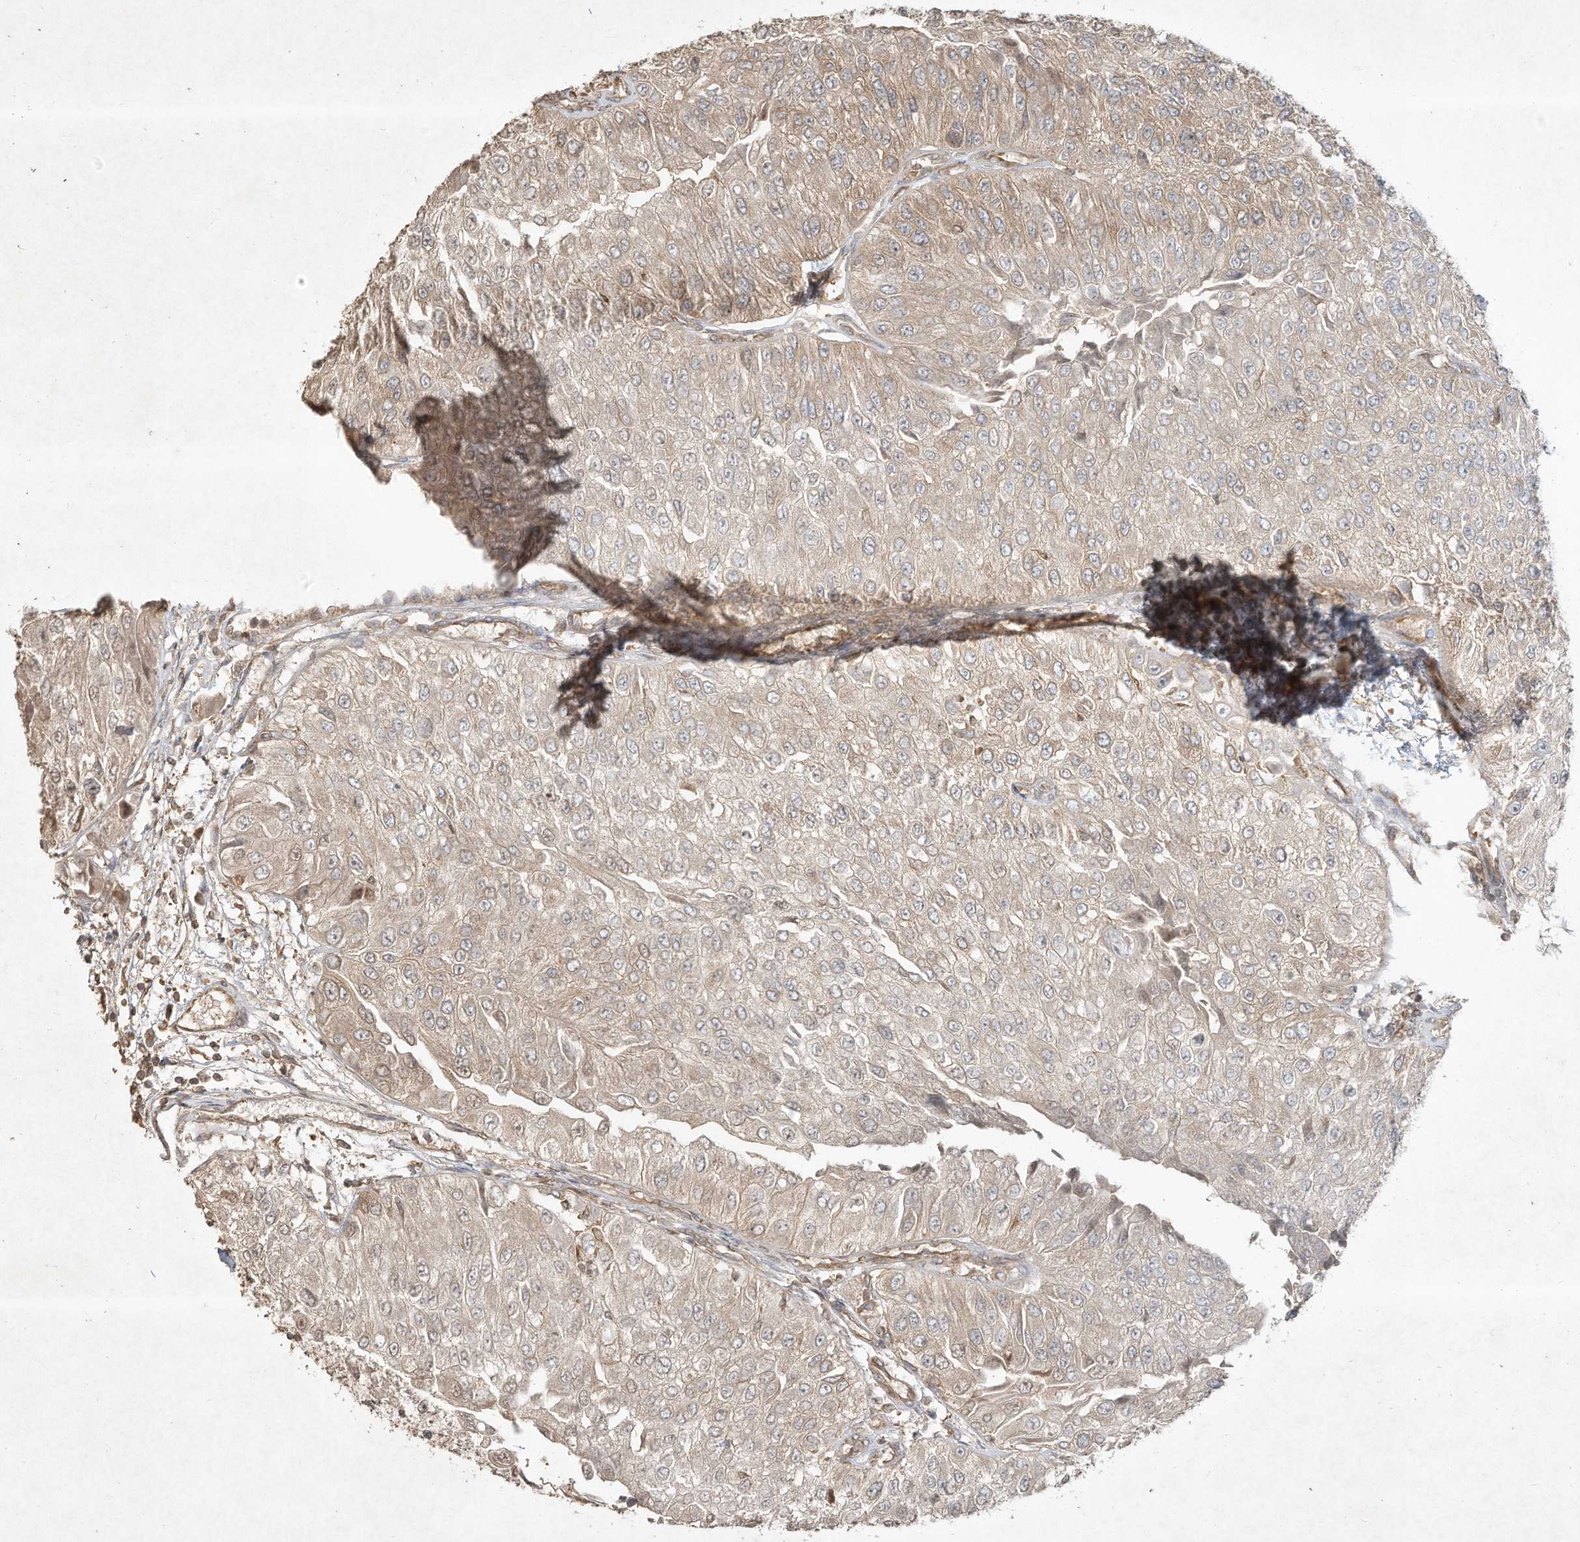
{"staining": {"intensity": "weak", "quantity": ">75%", "location": "cytoplasmic/membranous"}, "tissue": "urothelial cancer", "cell_type": "Tumor cells", "image_type": "cancer", "snomed": [{"axis": "morphology", "description": "Urothelial carcinoma, High grade"}, {"axis": "topography", "description": "Kidney"}, {"axis": "topography", "description": "Urinary bladder"}], "caption": "Protein expression analysis of high-grade urothelial carcinoma exhibits weak cytoplasmic/membranous expression in approximately >75% of tumor cells.", "gene": "DYNC1I2", "patient": {"sex": "male", "age": 77}}